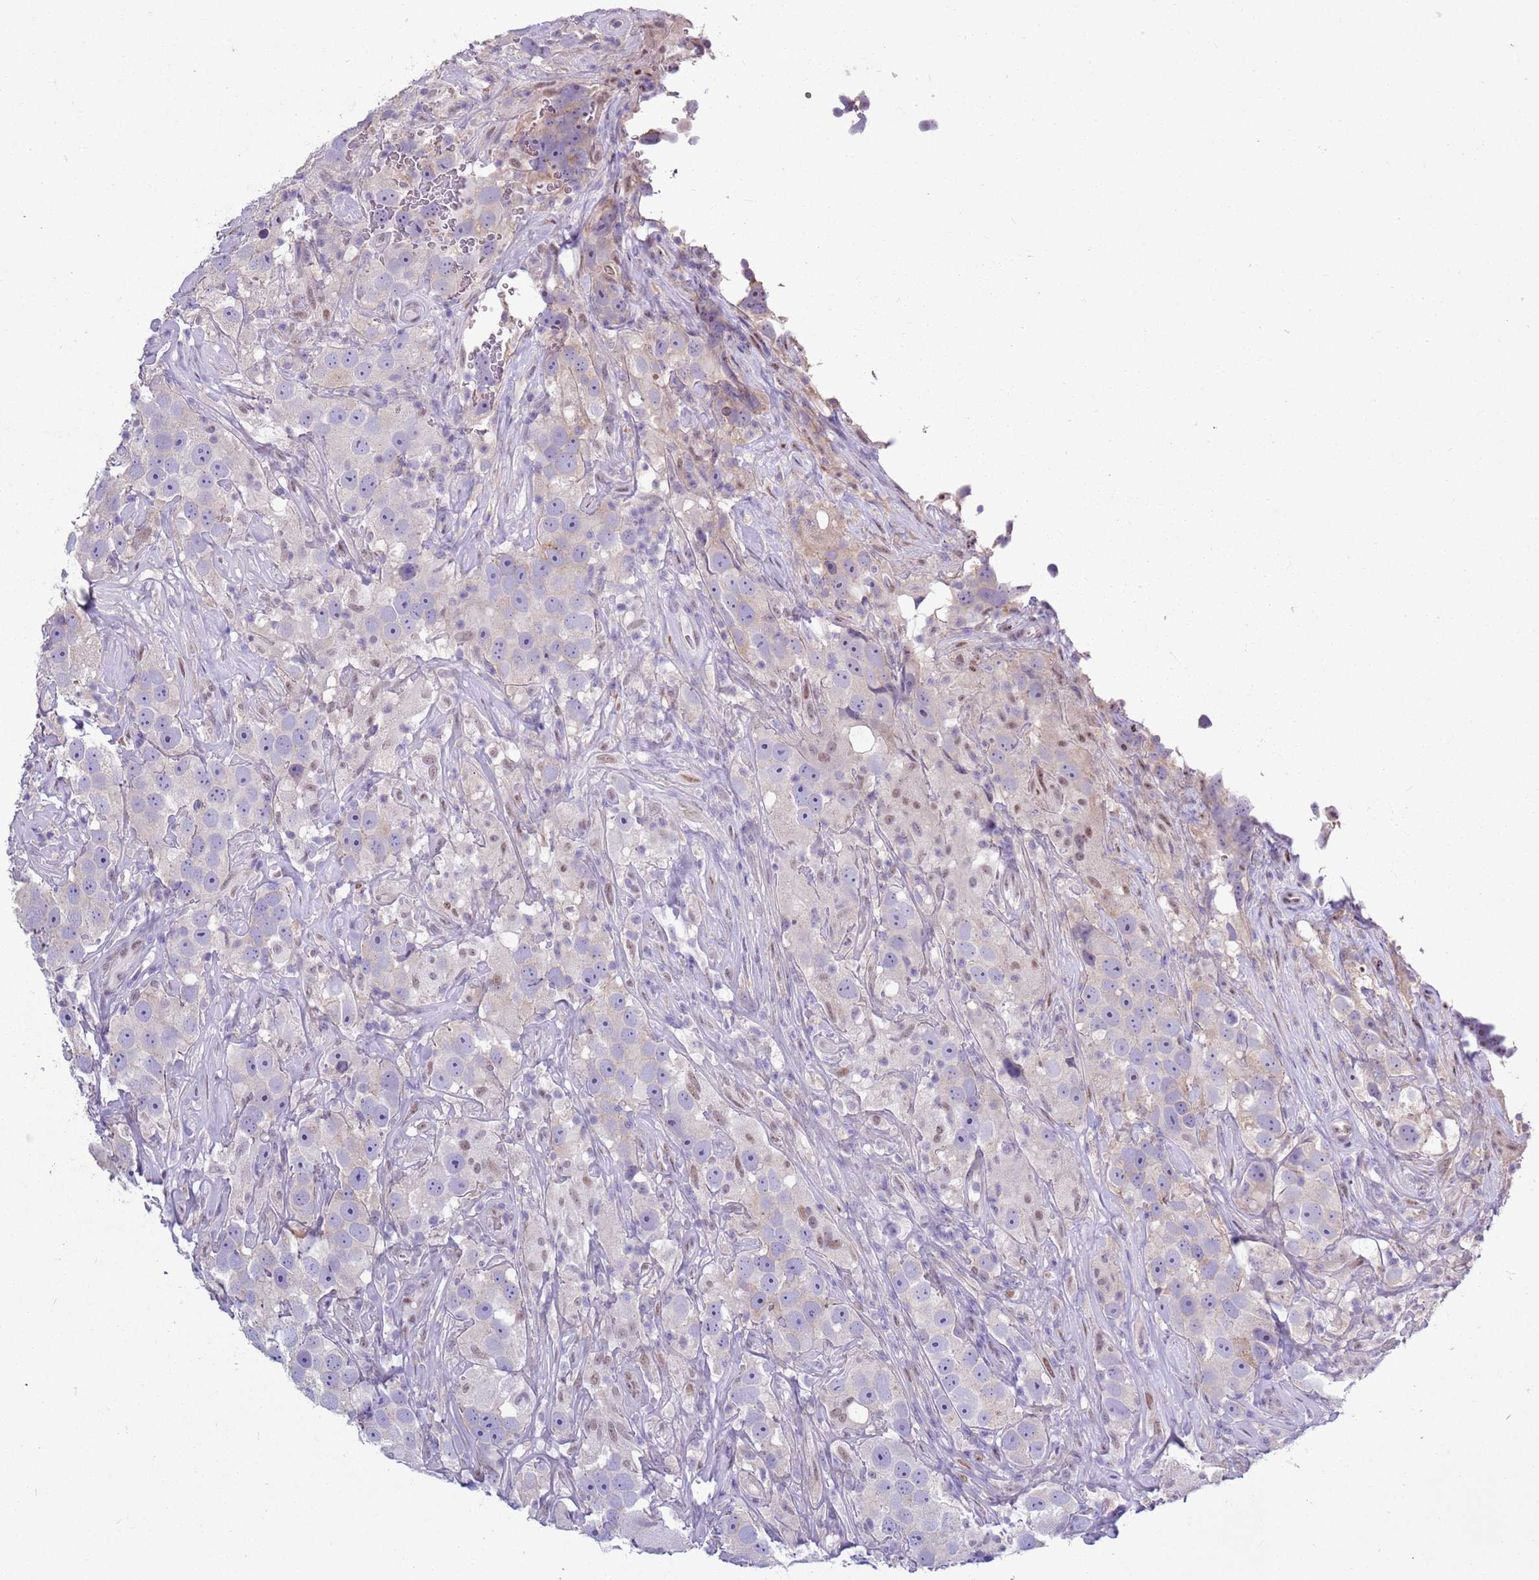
{"staining": {"intensity": "negative", "quantity": "none", "location": "none"}, "tissue": "testis cancer", "cell_type": "Tumor cells", "image_type": "cancer", "snomed": [{"axis": "morphology", "description": "Seminoma, NOS"}, {"axis": "topography", "description": "Testis"}], "caption": "A high-resolution micrograph shows IHC staining of testis cancer, which demonstrates no significant expression in tumor cells.", "gene": "CAPN9", "patient": {"sex": "male", "age": 49}}